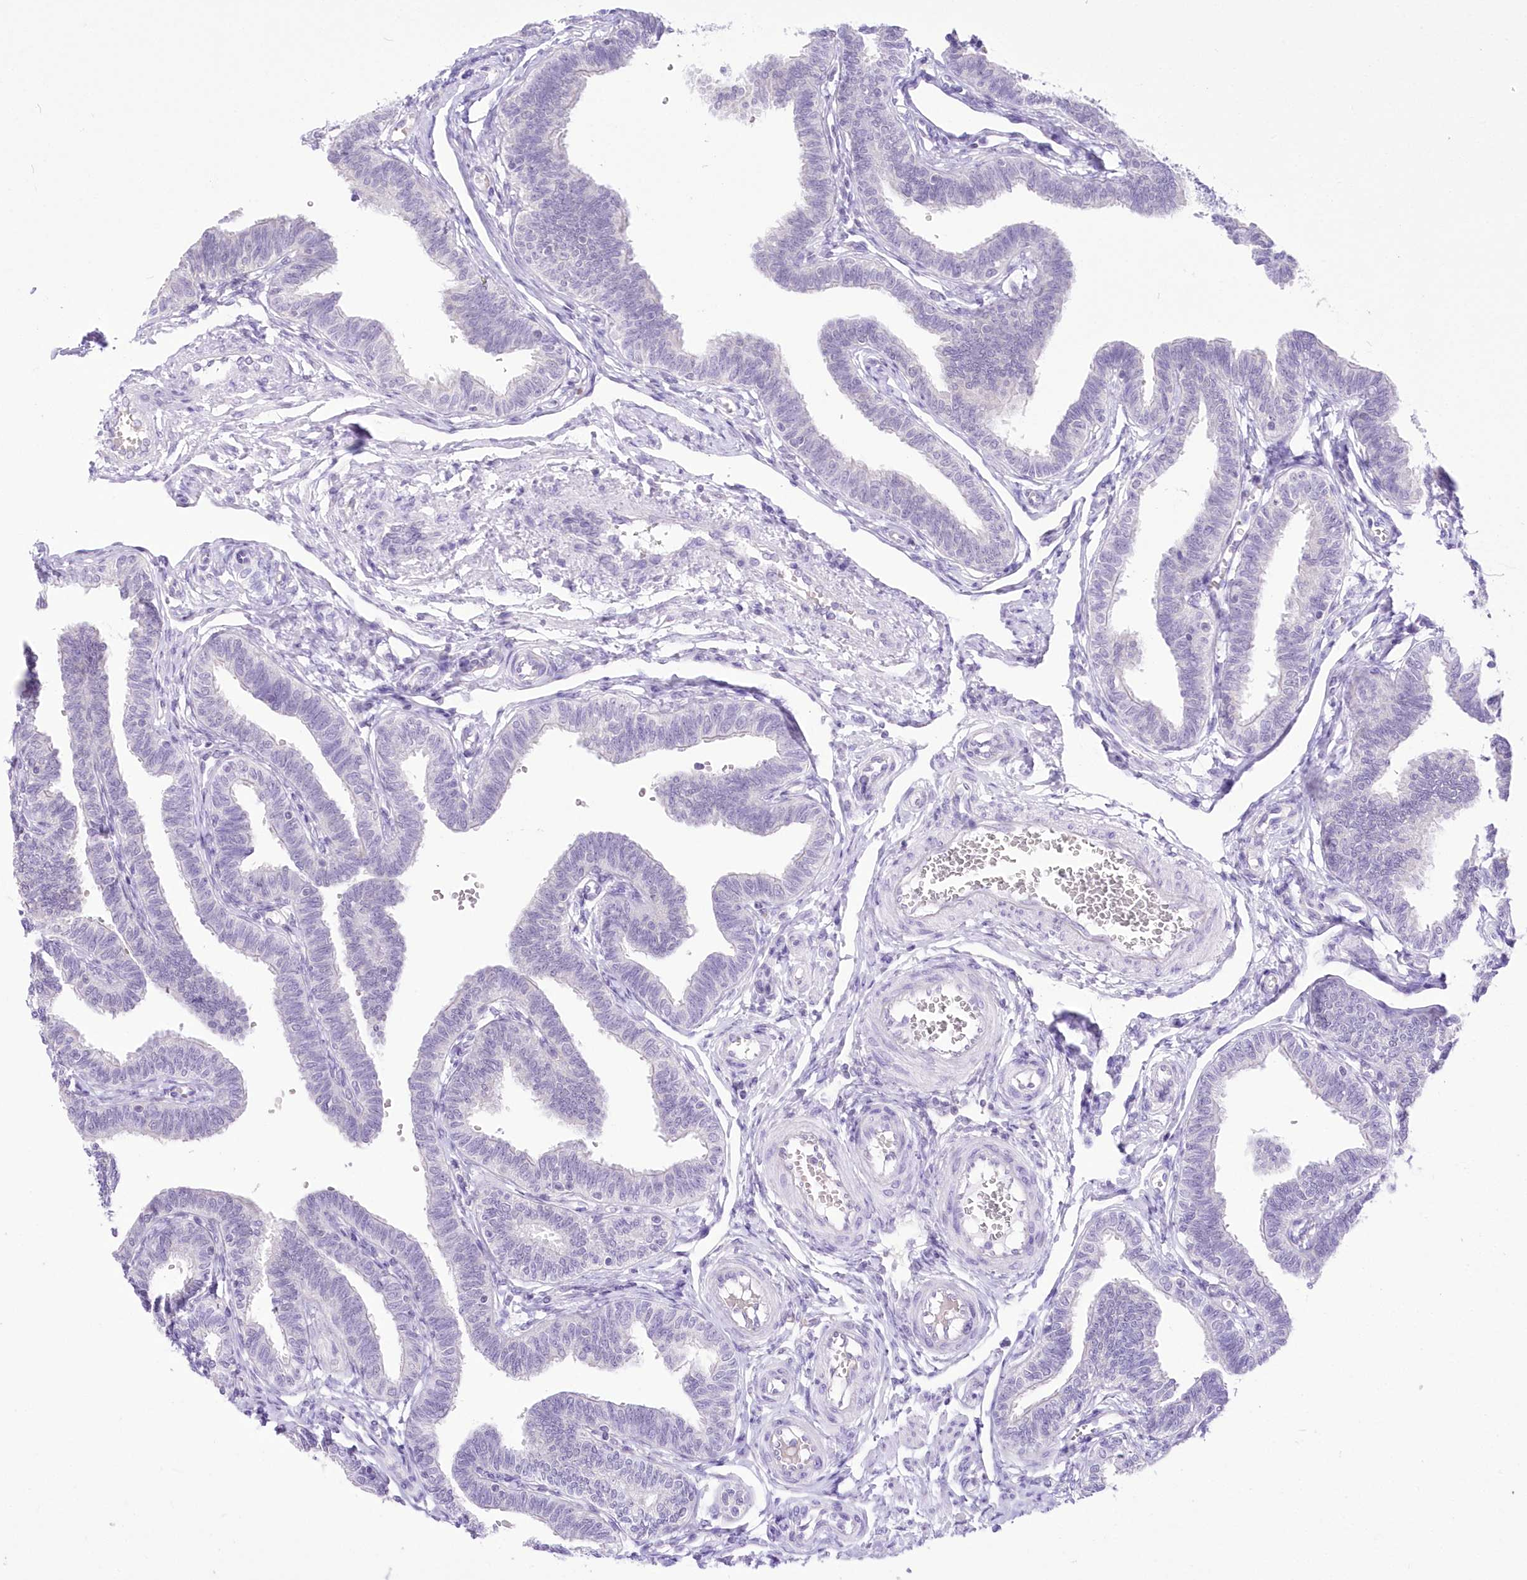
{"staining": {"intensity": "negative", "quantity": "none", "location": "none"}, "tissue": "fallopian tube", "cell_type": "Glandular cells", "image_type": "normal", "snomed": [{"axis": "morphology", "description": "Normal tissue, NOS"}, {"axis": "topography", "description": "Fallopian tube"}, {"axis": "topography", "description": "Ovary"}], "caption": "Immunohistochemistry micrograph of normal fallopian tube: human fallopian tube stained with DAB exhibits no significant protein staining in glandular cells.", "gene": "UBA6", "patient": {"sex": "female", "age": 23}}